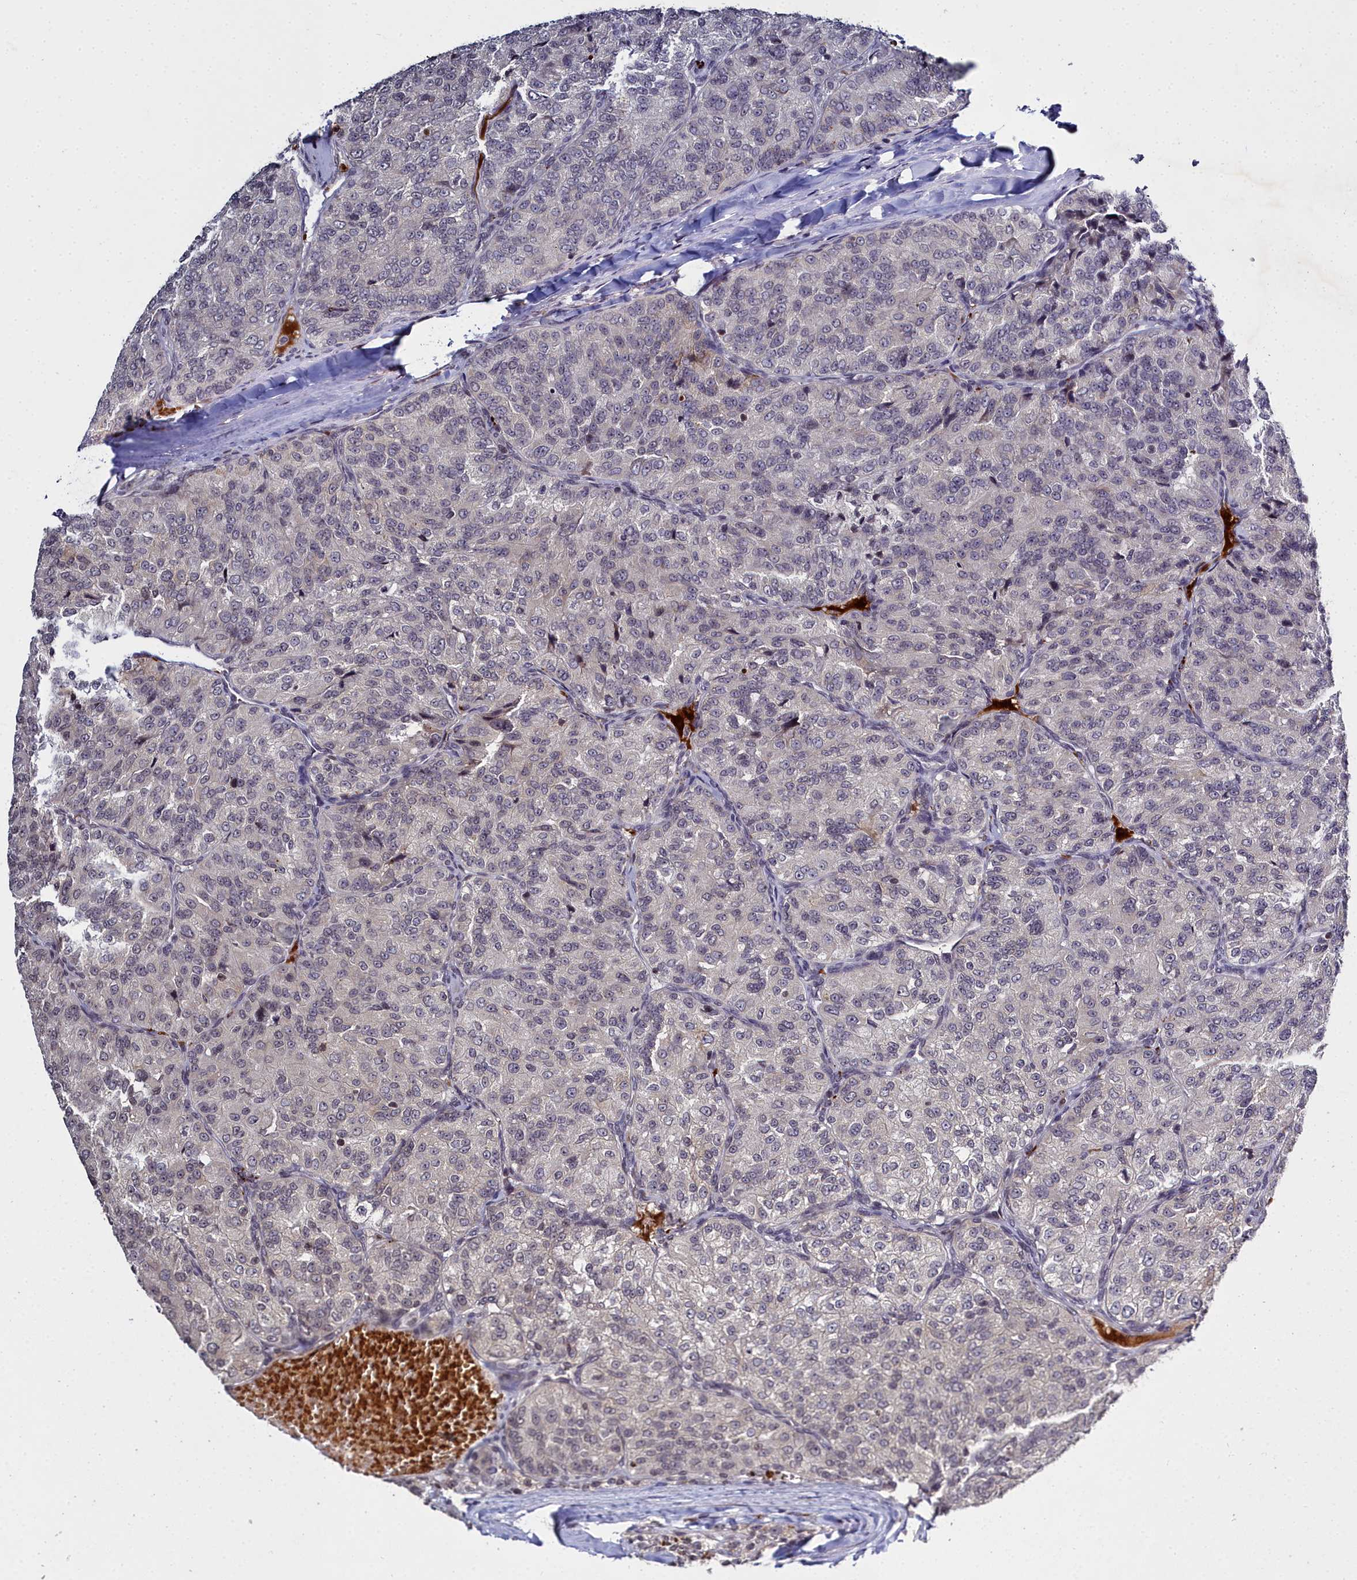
{"staining": {"intensity": "moderate", "quantity": "<25%", "location": "cytoplasmic/membranous"}, "tissue": "renal cancer", "cell_type": "Tumor cells", "image_type": "cancer", "snomed": [{"axis": "morphology", "description": "Adenocarcinoma, NOS"}, {"axis": "topography", "description": "Kidney"}], "caption": "Protein analysis of renal cancer (adenocarcinoma) tissue shows moderate cytoplasmic/membranous expression in approximately <25% of tumor cells. (IHC, brightfield microscopy, high magnification).", "gene": "FZD4", "patient": {"sex": "female", "age": 63}}